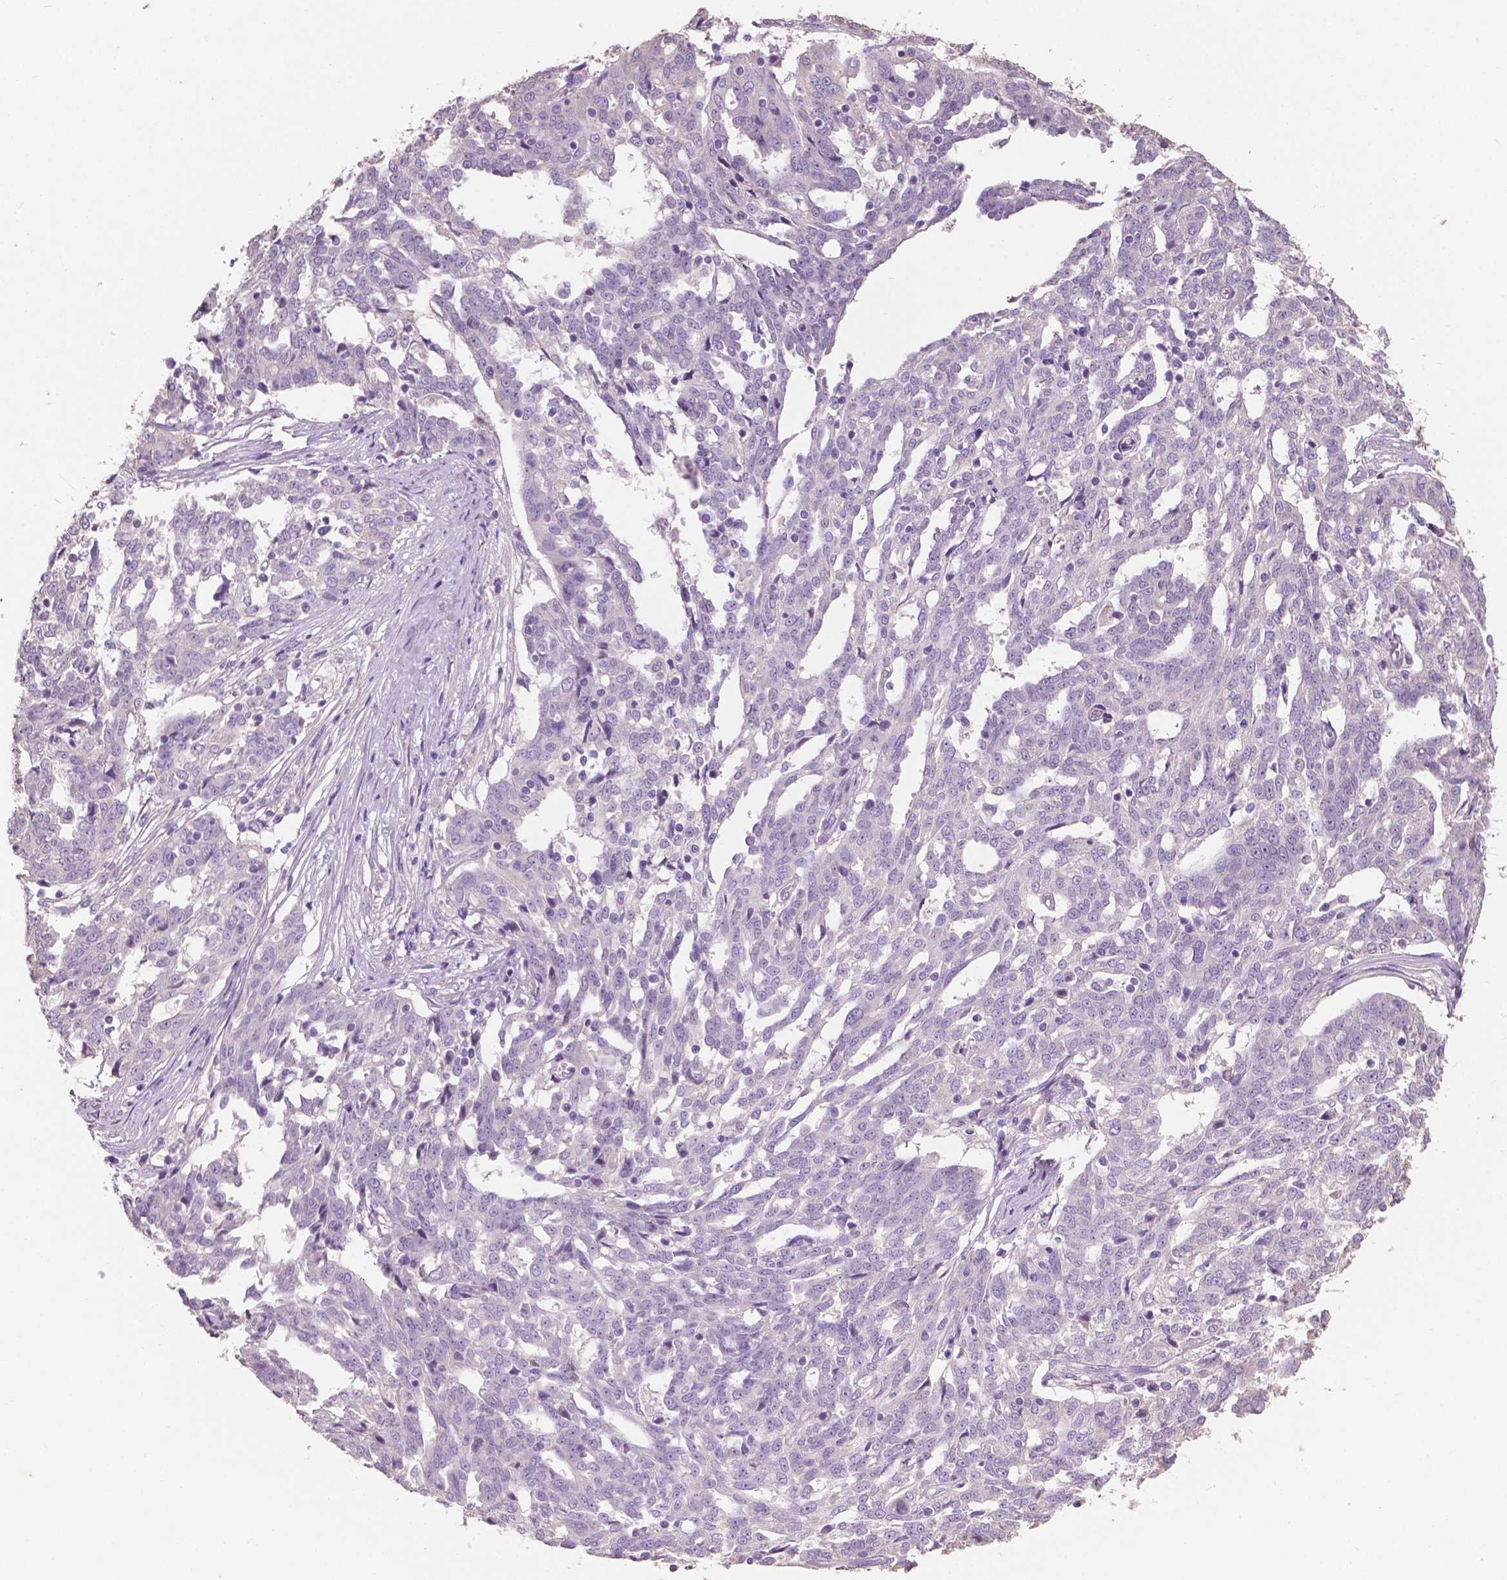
{"staining": {"intensity": "negative", "quantity": "none", "location": "none"}, "tissue": "ovarian cancer", "cell_type": "Tumor cells", "image_type": "cancer", "snomed": [{"axis": "morphology", "description": "Cystadenocarcinoma, serous, NOS"}, {"axis": "topography", "description": "Ovary"}], "caption": "Immunohistochemistry micrograph of human ovarian serous cystadenocarcinoma stained for a protein (brown), which exhibits no staining in tumor cells.", "gene": "SBSN", "patient": {"sex": "female", "age": 67}}